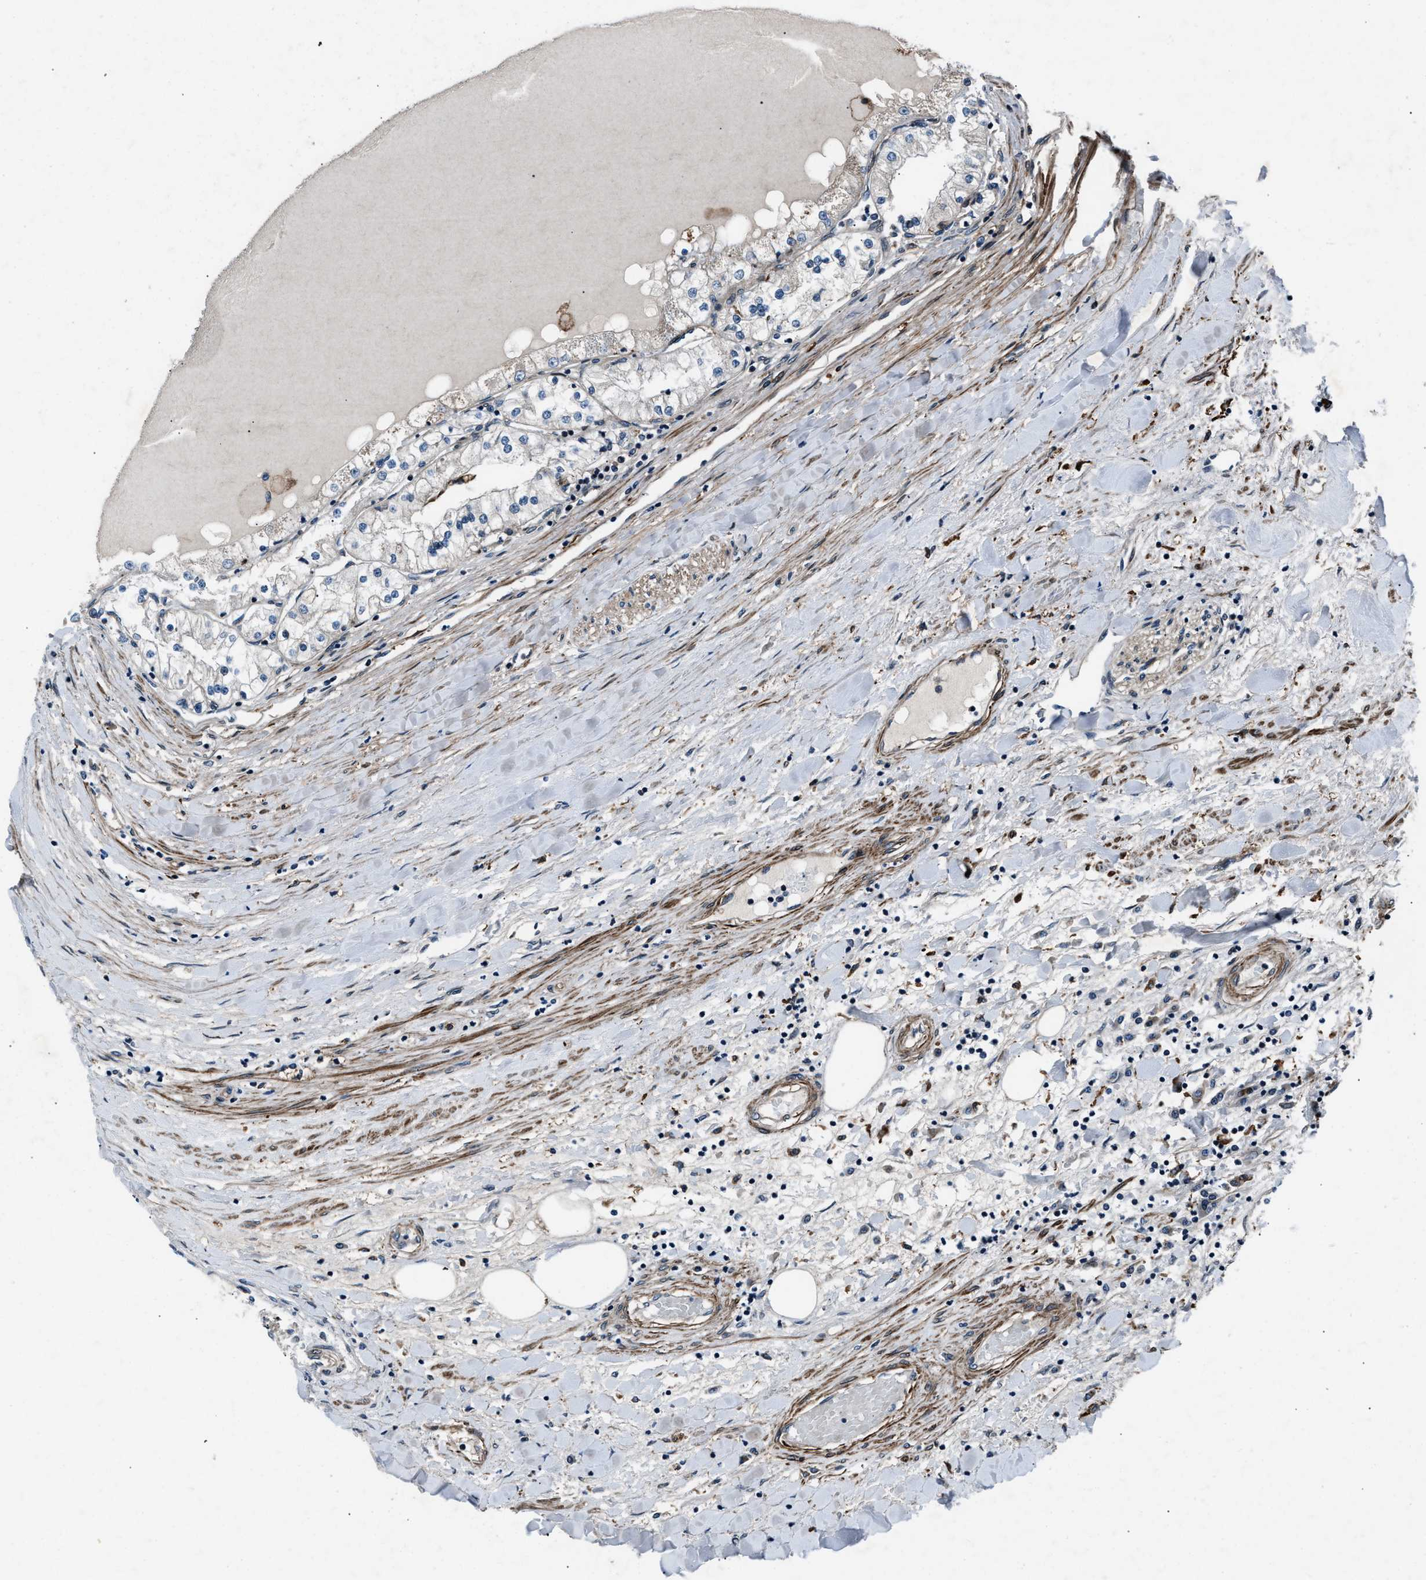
{"staining": {"intensity": "negative", "quantity": "none", "location": "none"}, "tissue": "renal cancer", "cell_type": "Tumor cells", "image_type": "cancer", "snomed": [{"axis": "morphology", "description": "Adenocarcinoma, NOS"}, {"axis": "topography", "description": "Kidney"}], "caption": "Renal cancer was stained to show a protein in brown. There is no significant staining in tumor cells.", "gene": "DYNC2I1", "patient": {"sex": "male", "age": 68}}